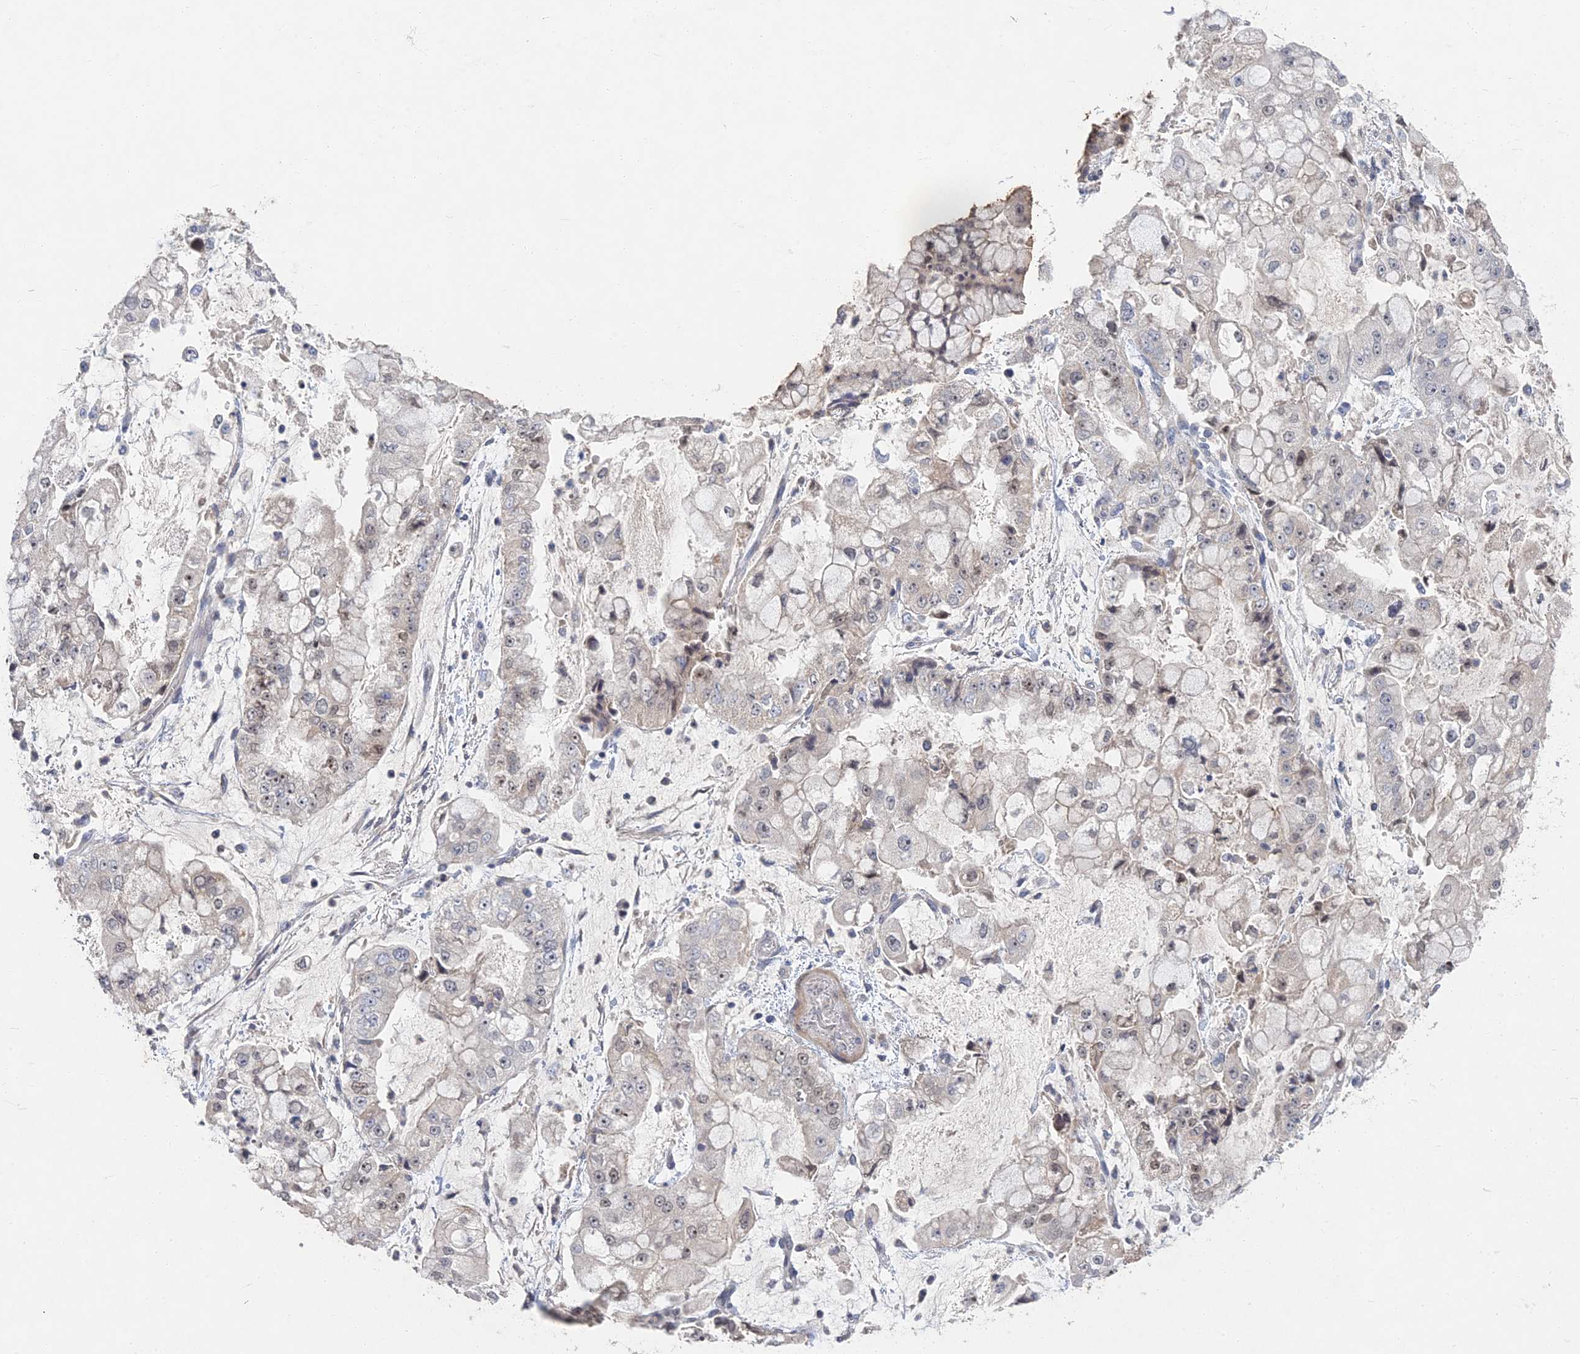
{"staining": {"intensity": "weak", "quantity": "<25%", "location": "nuclear"}, "tissue": "stomach cancer", "cell_type": "Tumor cells", "image_type": "cancer", "snomed": [{"axis": "morphology", "description": "Adenocarcinoma, NOS"}, {"axis": "topography", "description": "Stomach"}], "caption": "High magnification brightfield microscopy of stomach adenocarcinoma stained with DAB (3,3'-diaminobenzidine) (brown) and counterstained with hematoxylin (blue): tumor cells show no significant positivity.", "gene": "GNA15", "patient": {"sex": "male", "age": 76}}